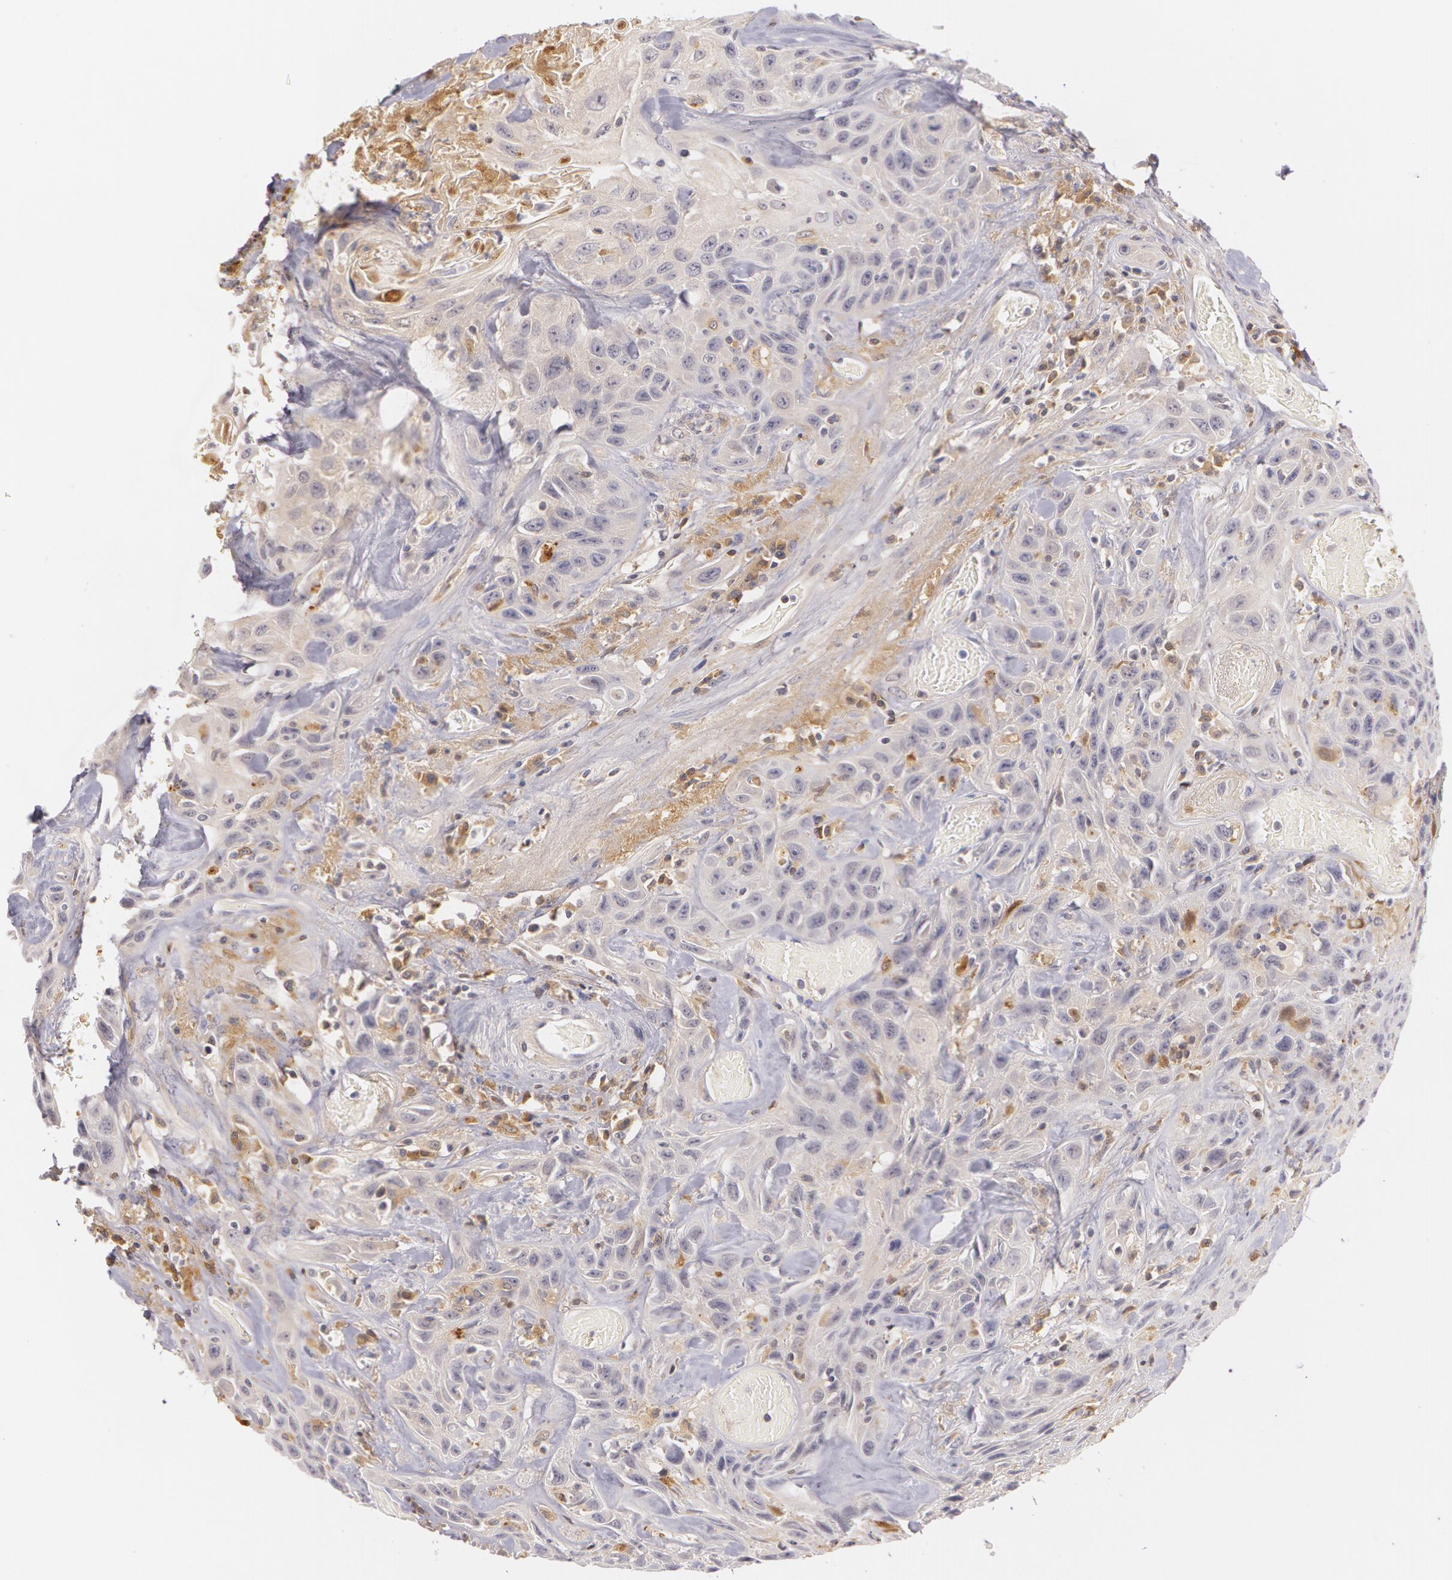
{"staining": {"intensity": "negative", "quantity": "none", "location": "none"}, "tissue": "urothelial cancer", "cell_type": "Tumor cells", "image_type": "cancer", "snomed": [{"axis": "morphology", "description": "Urothelial carcinoma, High grade"}, {"axis": "topography", "description": "Urinary bladder"}], "caption": "Urothelial carcinoma (high-grade) was stained to show a protein in brown. There is no significant expression in tumor cells.", "gene": "LBP", "patient": {"sex": "female", "age": 84}}